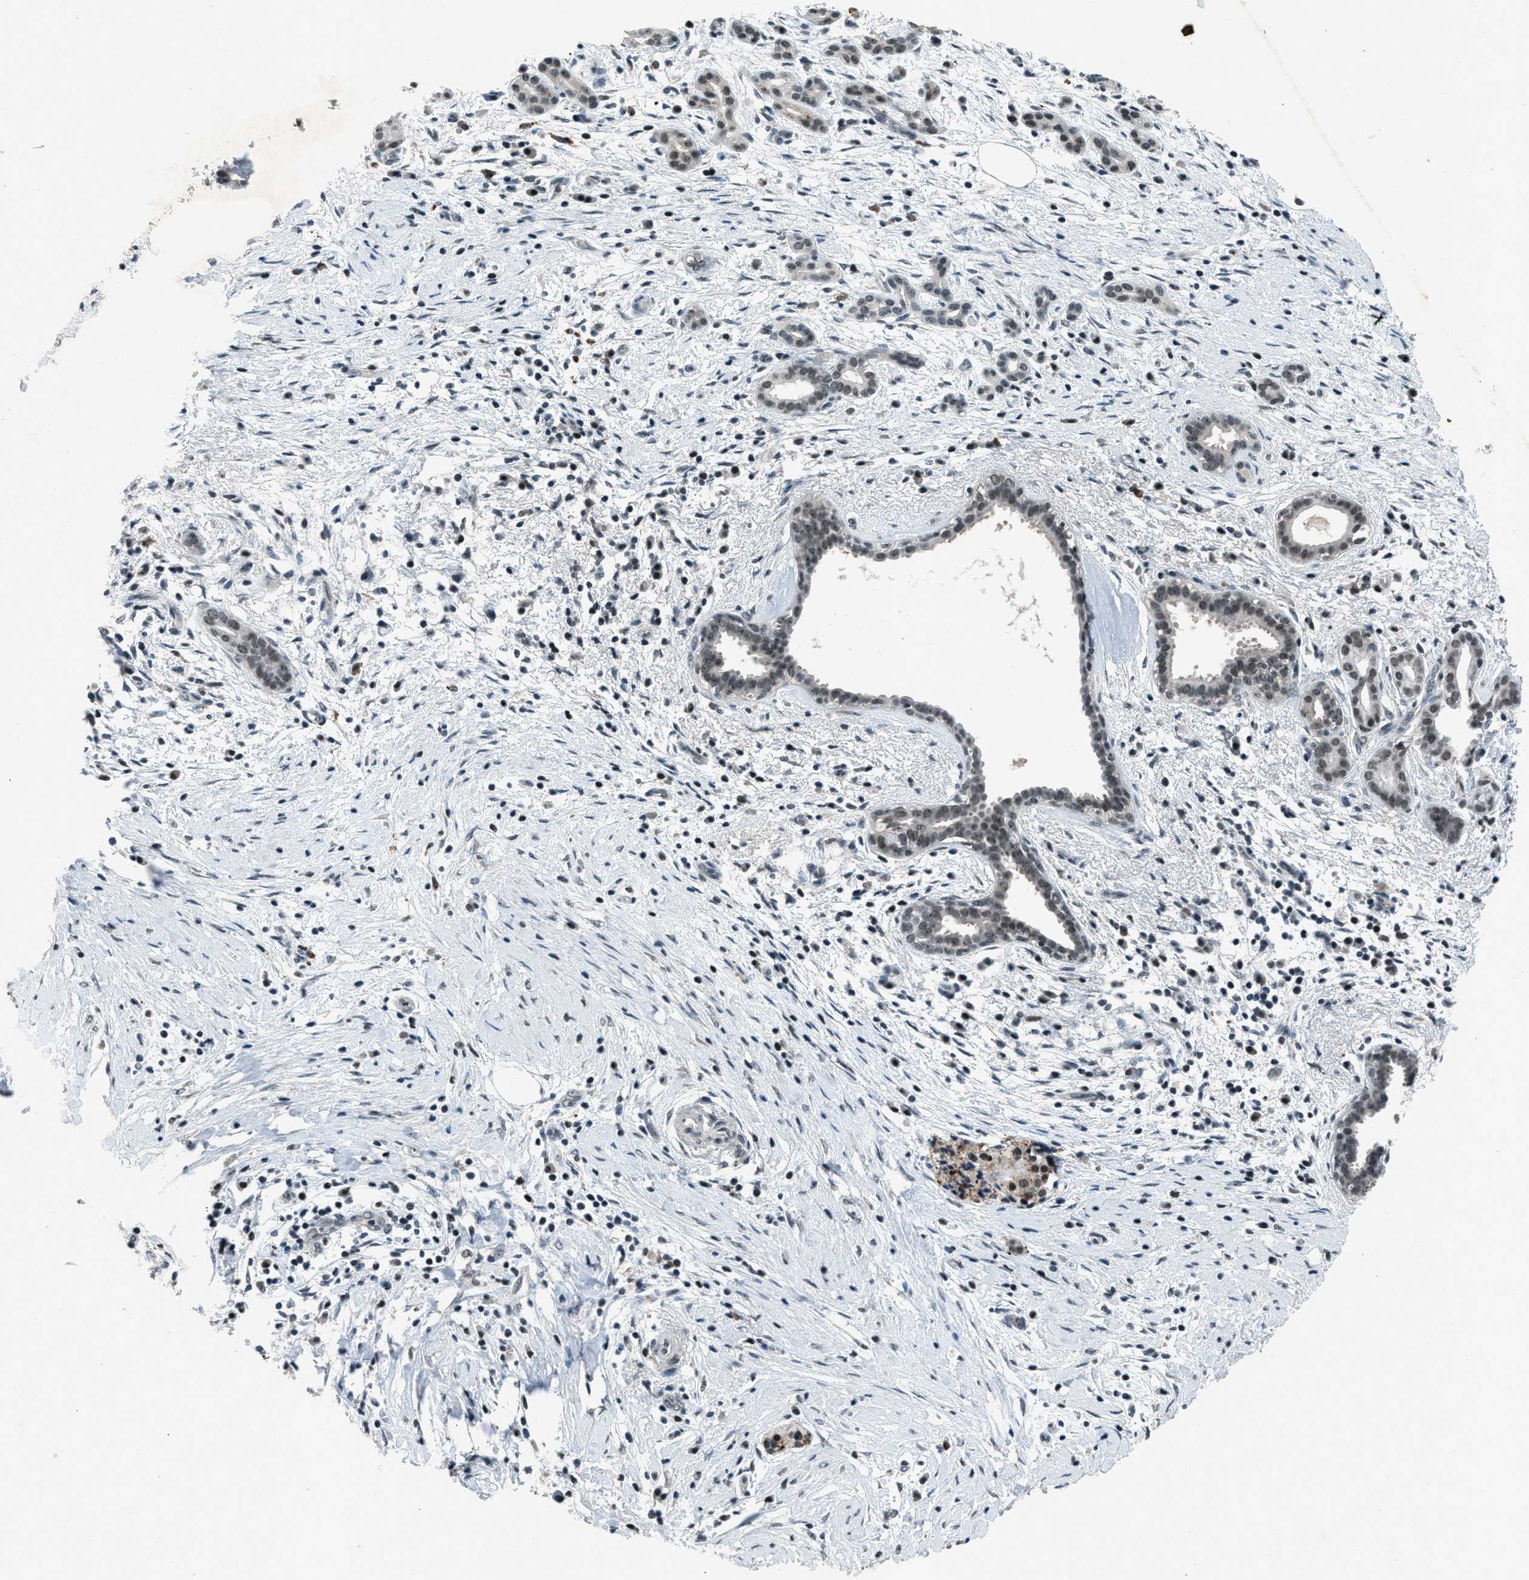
{"staining": {"intensity": "negative", "quantity": "none", "location": "none"}, "tissue": "pancreatic cancer", "cell_type": "Tumor cells", "image_type": "cancer", "snomed": [{"axis": "morphology", "description": "Adenocarcinoma, NOS"}, {"axis": "topography", "description": "Pancreas"}], "caption": "Immunohistochemistry (IHC) photomicrograph of human pancreatic cancer stained for a protein (brown), which demonstrates no positivity in tumor cells.", "gene": "ADCY1", "patient": {"sex": "female", "age": 70}}